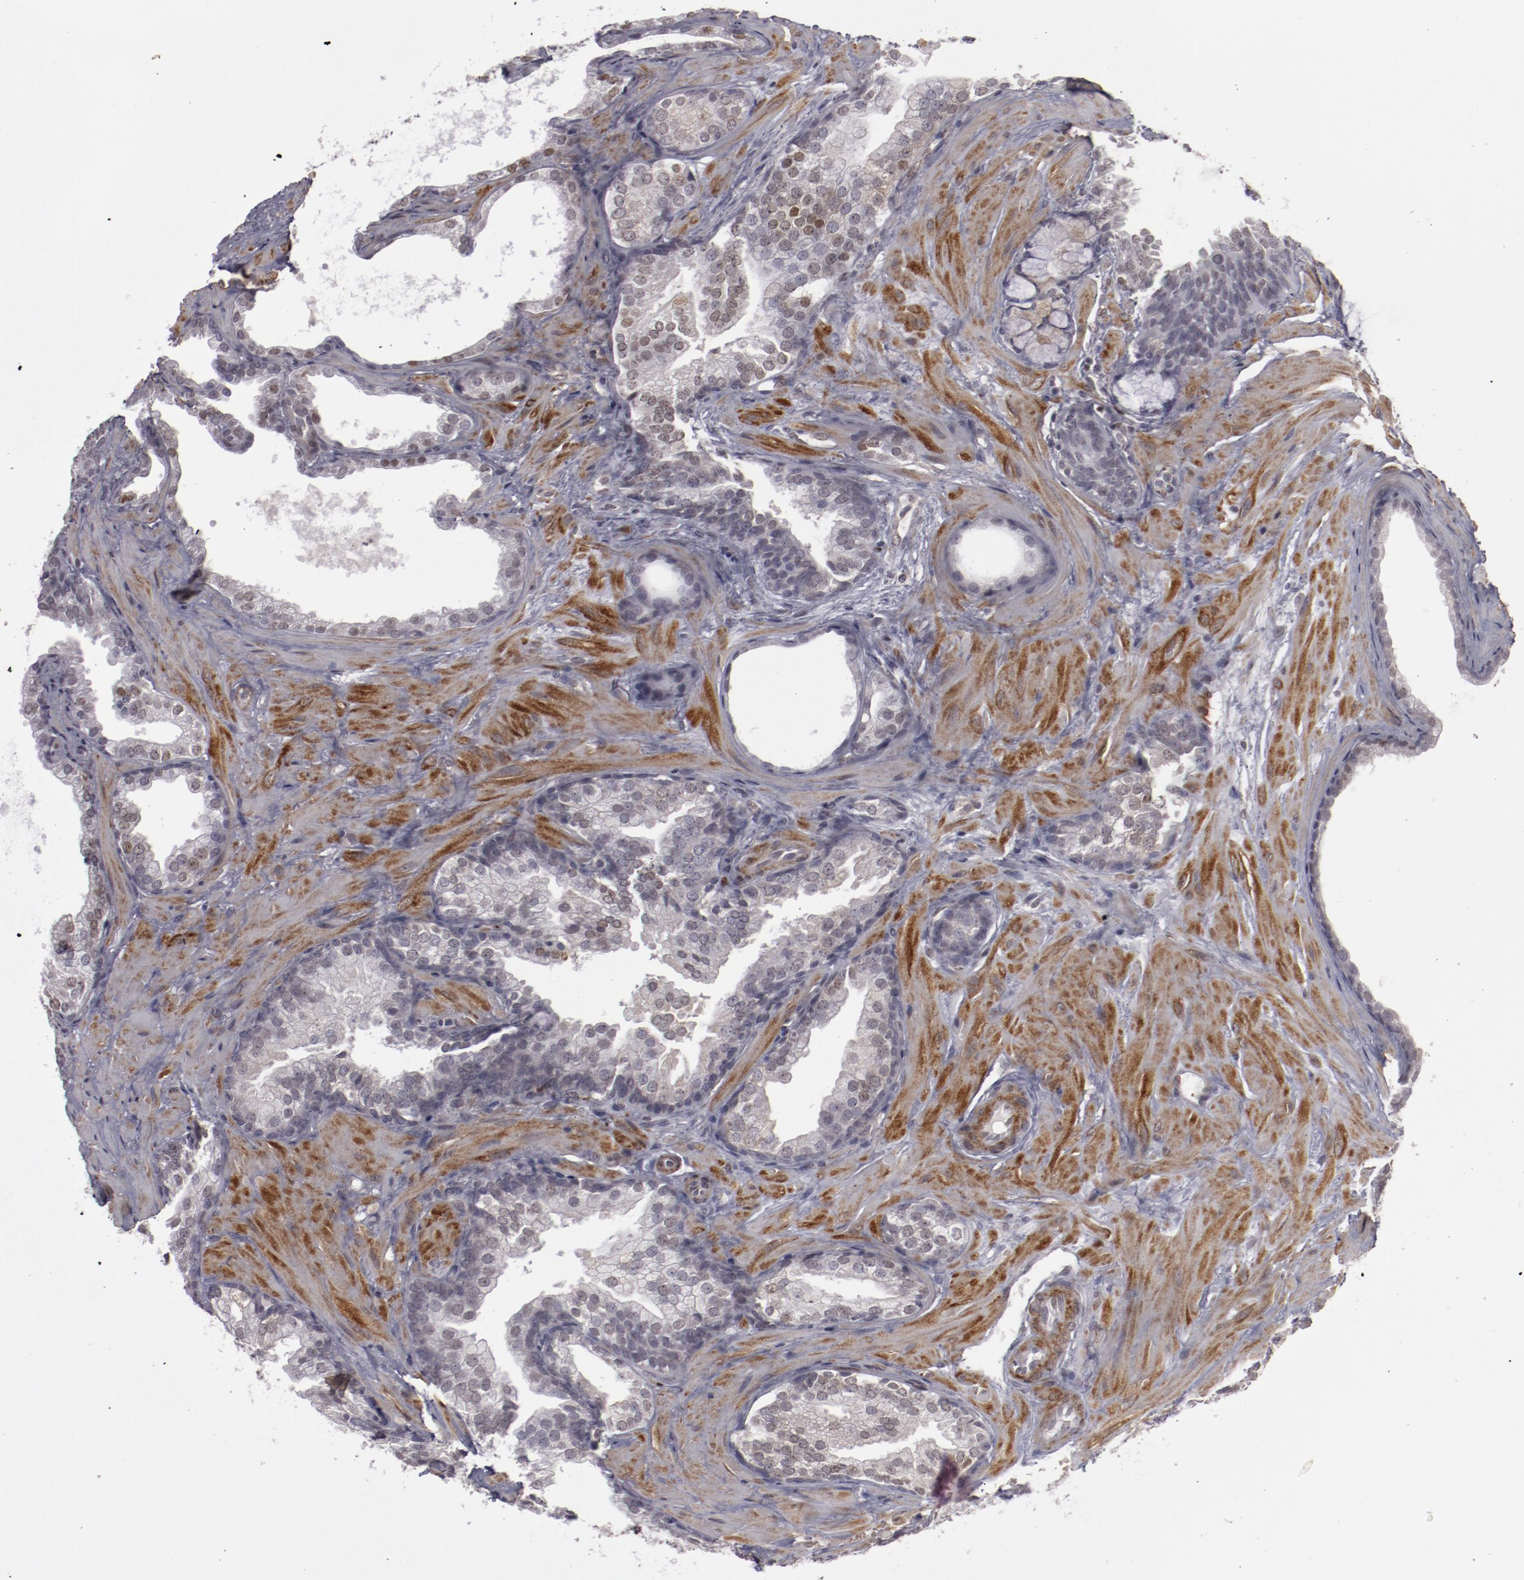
{"staining": {"intensity": "negative", "quantity": "none", "location": "none"}, "tissue": "prostate cancer", "cell_type": "Tumor cells", "image_type": "cancer", "snomed": [{"axis": "morphology", "description": "Adenocarcinoma, Low grade"}, {"axis": "topography", "description": "Prostate"}], "caption": "DAB immunohistochemical staining of prostate cancer (adenocarcinoma (low-grade)) shows no significant positivity in tumor cells.", "gene": "LEF1", "patient": {"sex": "male", "age": 69}}